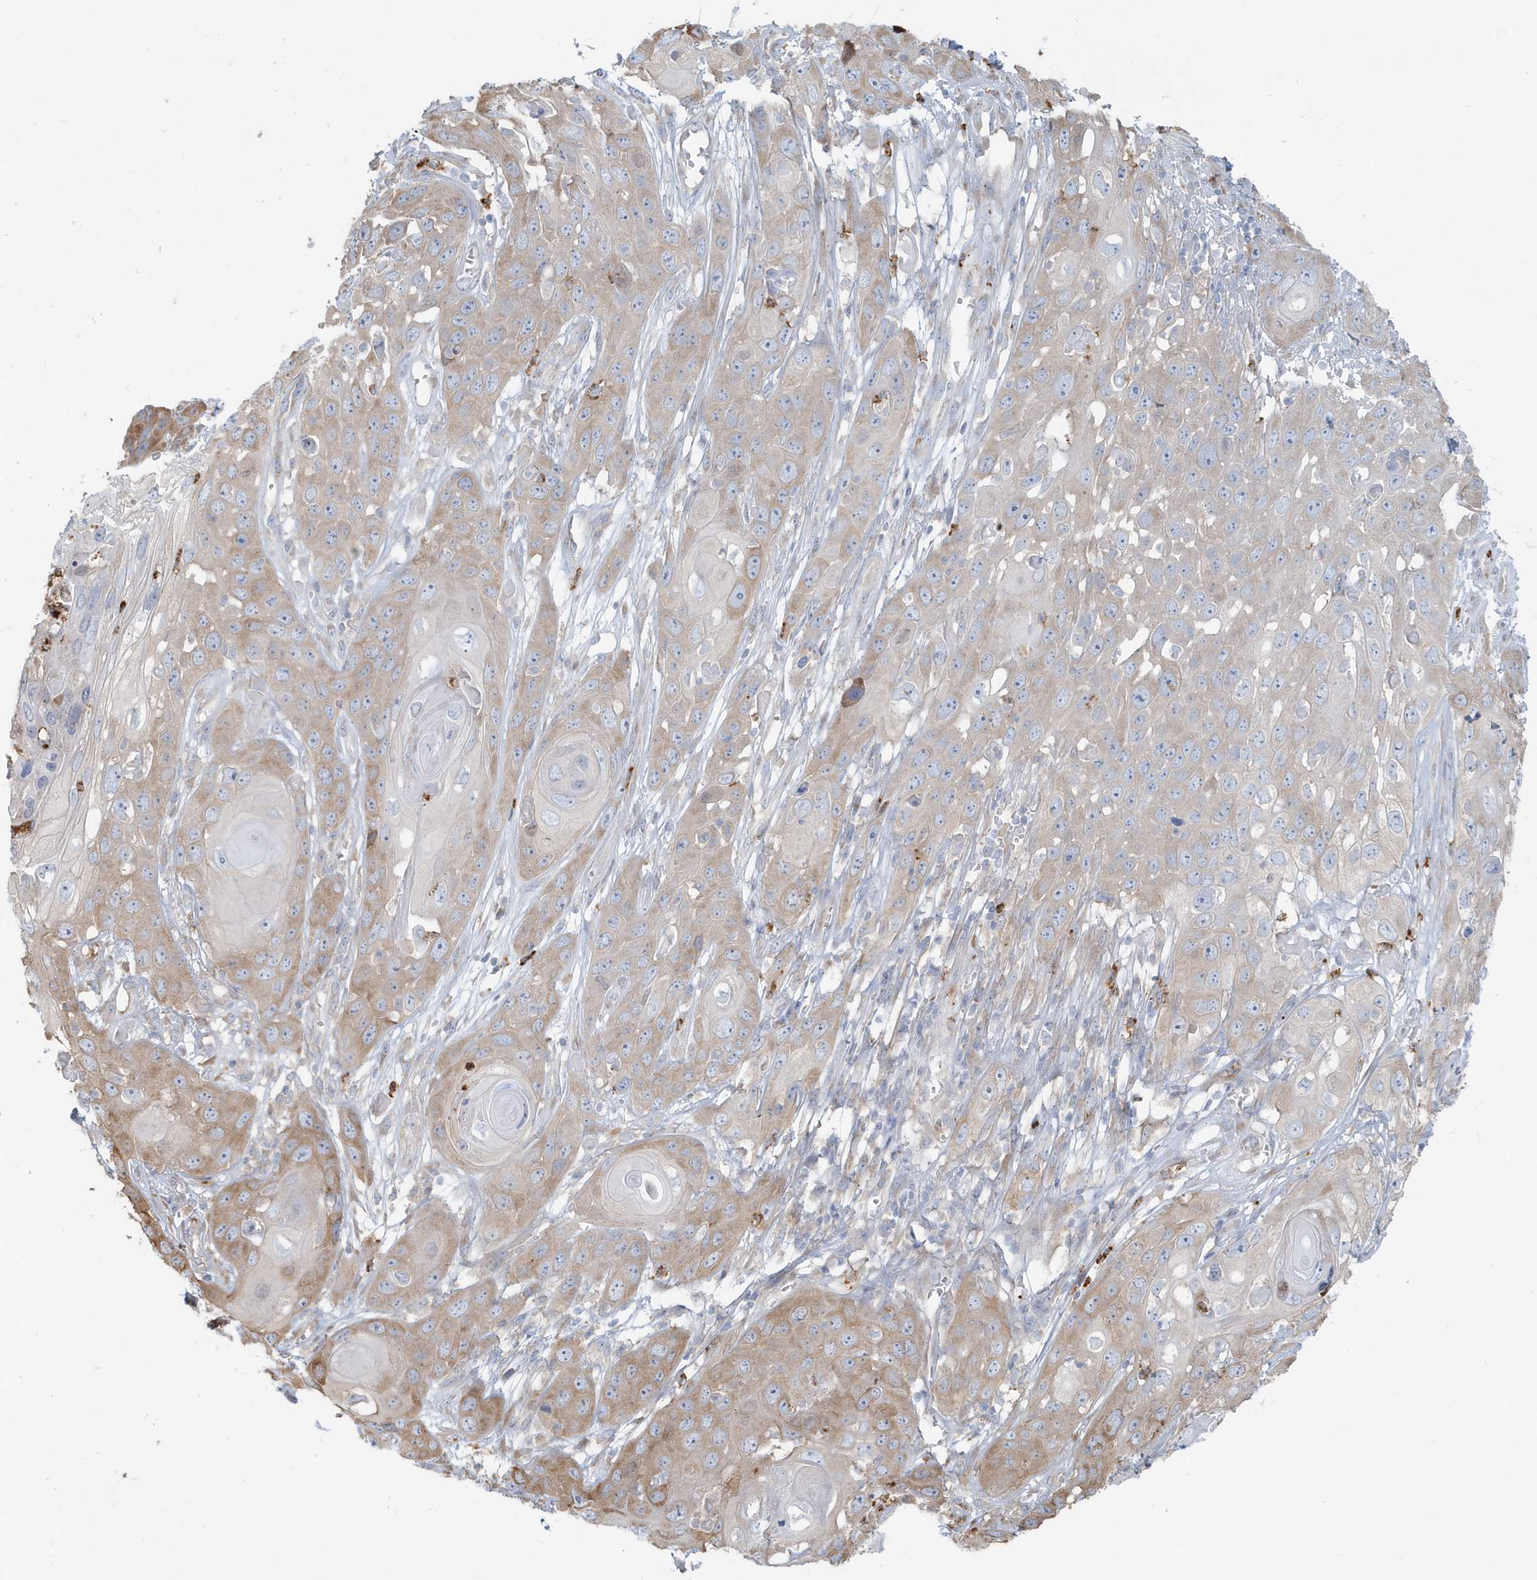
{"staining": {"intensity": "weak", "quantity": "25%-75%", "location": "cytoplasmic/membranous"}, "tissue": "skin cancer", "cell_type": "Tumor cells", "image_type": "cancer", "snomed": [{"axis": "morphology", "description": "Squamous cell carcinoma, NOS"}, {"axis": "topography", "description": "Skin"}], "caption": "This photomicrograph demonstrates skin cancer stained with immunohistochemistry to label a protein in brown. The cytoplasmic/membranous of tumor cells show weak positivity for the protein. Nuclei are counter-stained blue.", "gene": "CCNJ", "patient": {"sex": "male", "age": 55}}